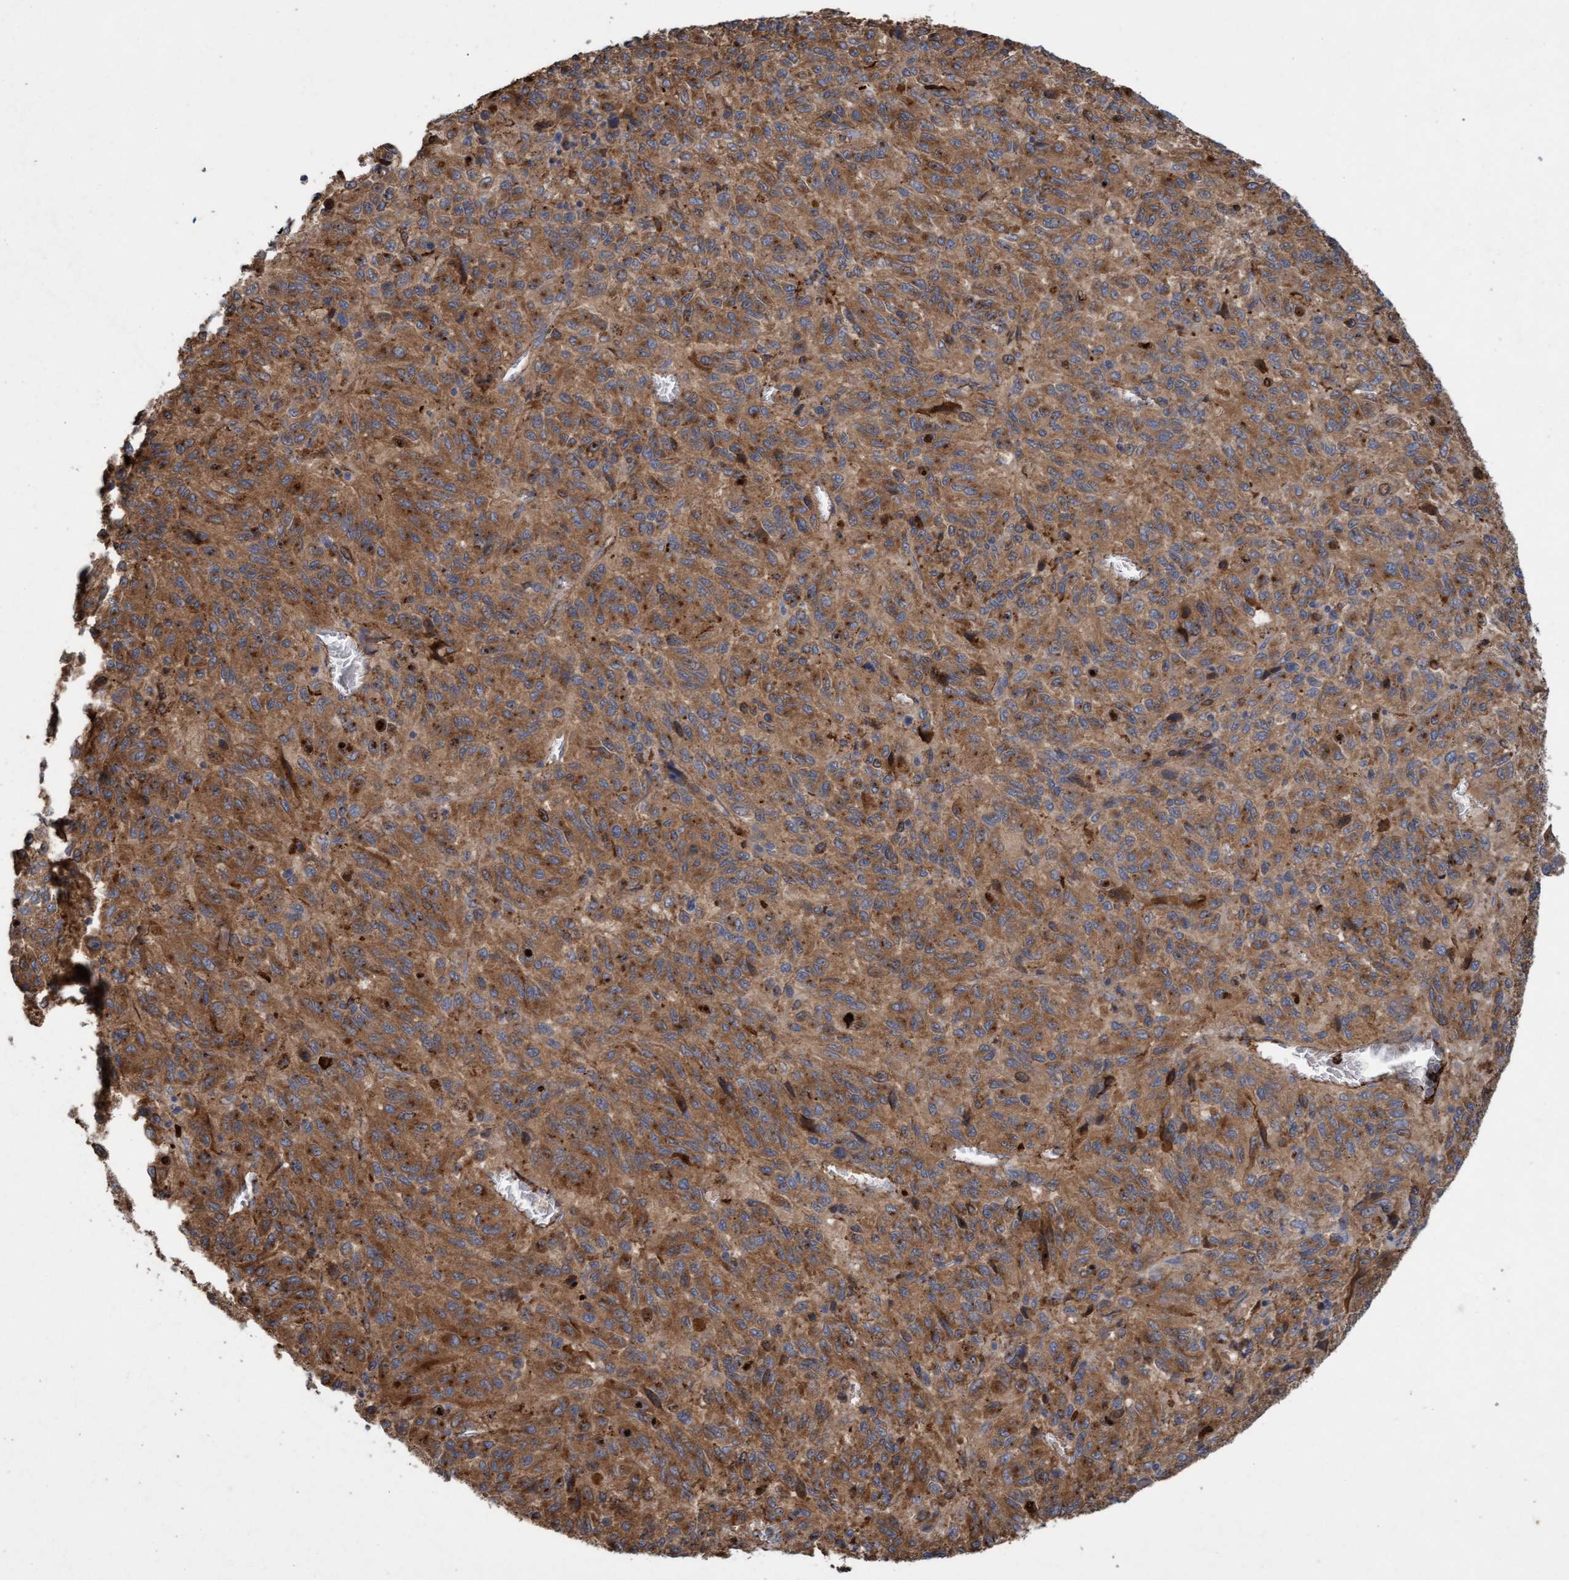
{"staining": {"intensity": "moderate", "quantity": ">75%", "location": "cytoplasmic/membranous"}, "tissue": "melanoma", "cell_type": "Tumor cells", "image_type": "cancer", "snomed": [{"axis": "morphology", "description": "Malignant melanoma, Metastatic site"}, {"axis": "topography", "description": "Lung"}], "caption": "This is a micrograph of immunohistochemistry staining of melanoma, which shows moderate positivity in the cytoplasmic/membranous of tumor cells.", "gene": "DDHD2", "patient": {"sex": "male", "age": 64}}